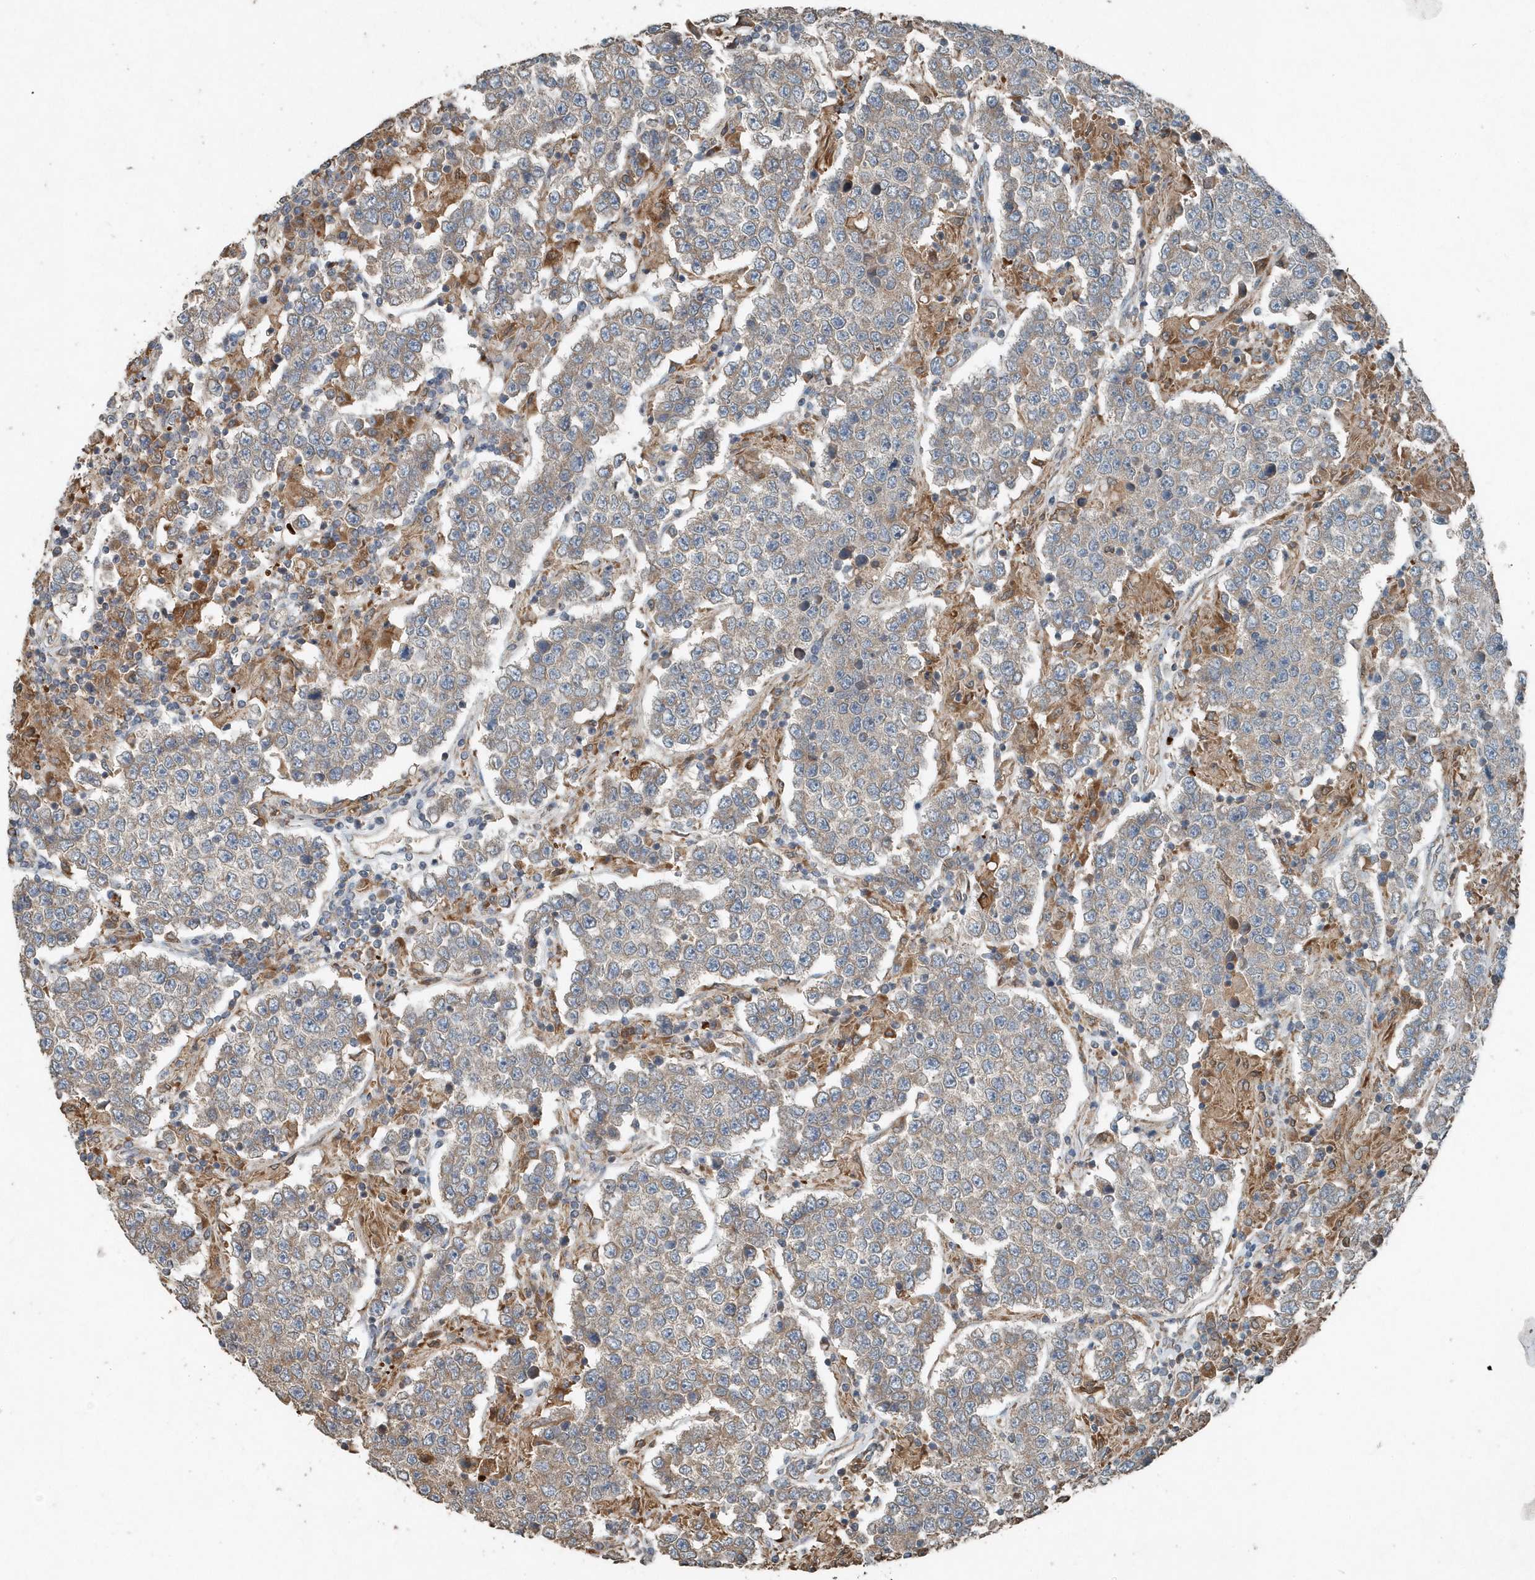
{"staining": {"intensity": "weak", "quantity": ">75%", "location": "cytoplasmic/membranous"}, "tissue": "testis cancer", "cell_type": "Tumor cells", "image_type": "cancer", "snomed": [{"axis": "morphology", "description": "Normal tissue, NOS"}, {"axis": "morphology", "description": "Urothelial carcinoma, High grade"}, {"axis": "morphology", "description": "Seminoma, NOS"}, {"axis": "morphology", "description": "Carcinoma, Embryonal, NOS"}, {"axis": "topography", "description": "Urinary bladder"}, {"axis": "topography", "description": "Testis"}], "caption": "Protein staining by immunohistochemistry demonstrates weak cytoplasmic/membranous expression in approximately >75% of tumor cells in testis embryonal carcinoma.", "gene": "SCFD2", "patient": {"sex": "male", "age": 41}}